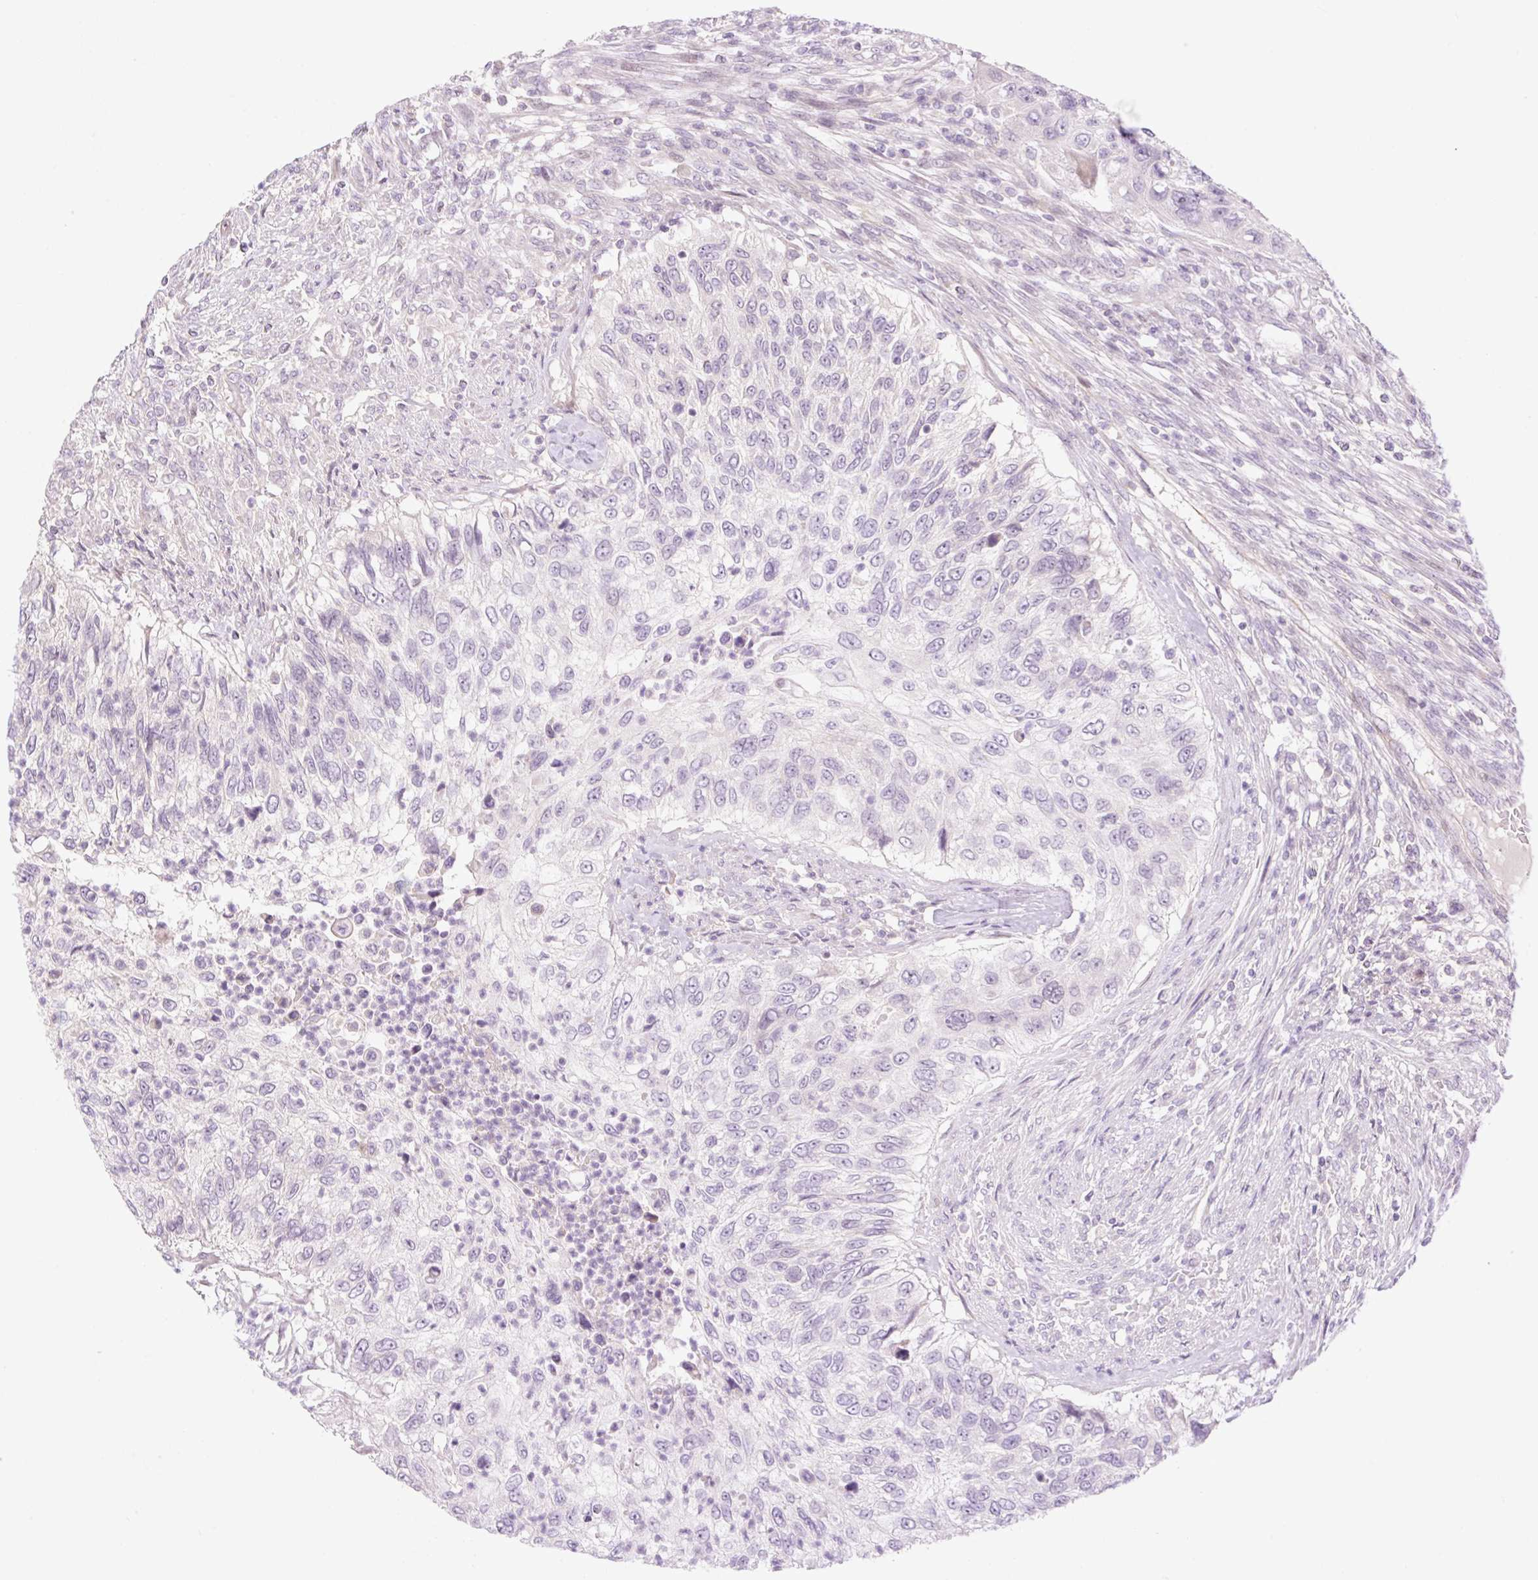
{"staining": {"intensity": "negative", "quantity": "none", "location": "none"}, "tissue": "urothelial cancer", "cell_type": "Tumor cells", "image_type": "cancer", "snomed": [{"axis": "morphology", "description": "Urothelial carcinoma, High grade"}, {"axis": "topography", "description": "Urinary bladder"}], "caption": "Immunohistochemical staining of human high-grade urothelial carcinoma exhibits no significant expression in tumor cells.", "gene": "ZNF394", "patient": {"sex": "female", "age": 60}}